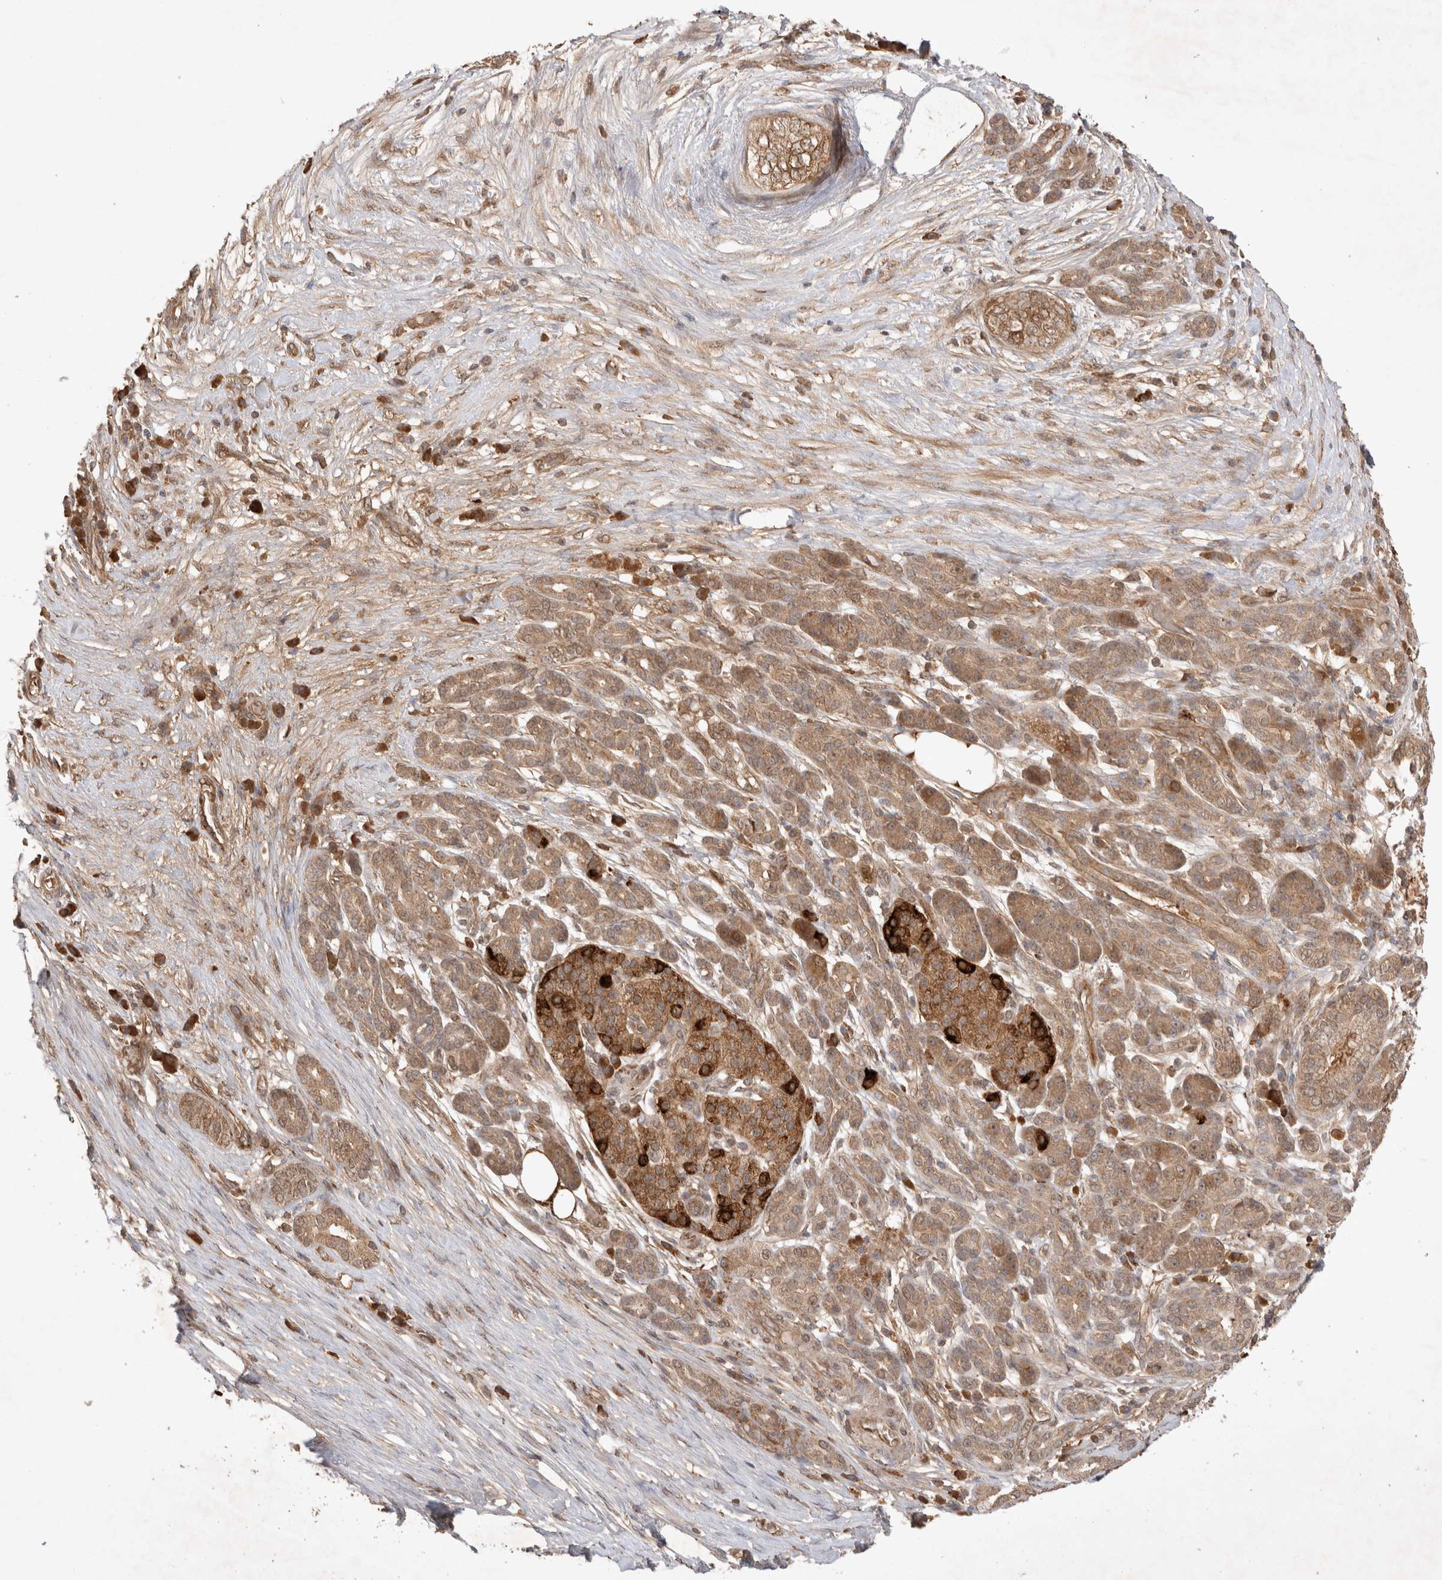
{"staining": {"intensity": "moderate", "quantity": ">75%", "location": "cytoplasmic/membranous"}, "tissue": "pancreatic cancer", "cell_type": "Tumor cells", "image_type": "cancer", "snomed": [{"axis": "morphology", "description": "Adenocarcinoma, NOS"}, {"axis": "topography", "description": "Pancreas"}], "caption": "Human pancreatic adenocarcinoma stained with a protein marker displays moderate staining in tumor cells.", "gene": "FAM221A", "patient": {"sex": "male", "age": 72}}